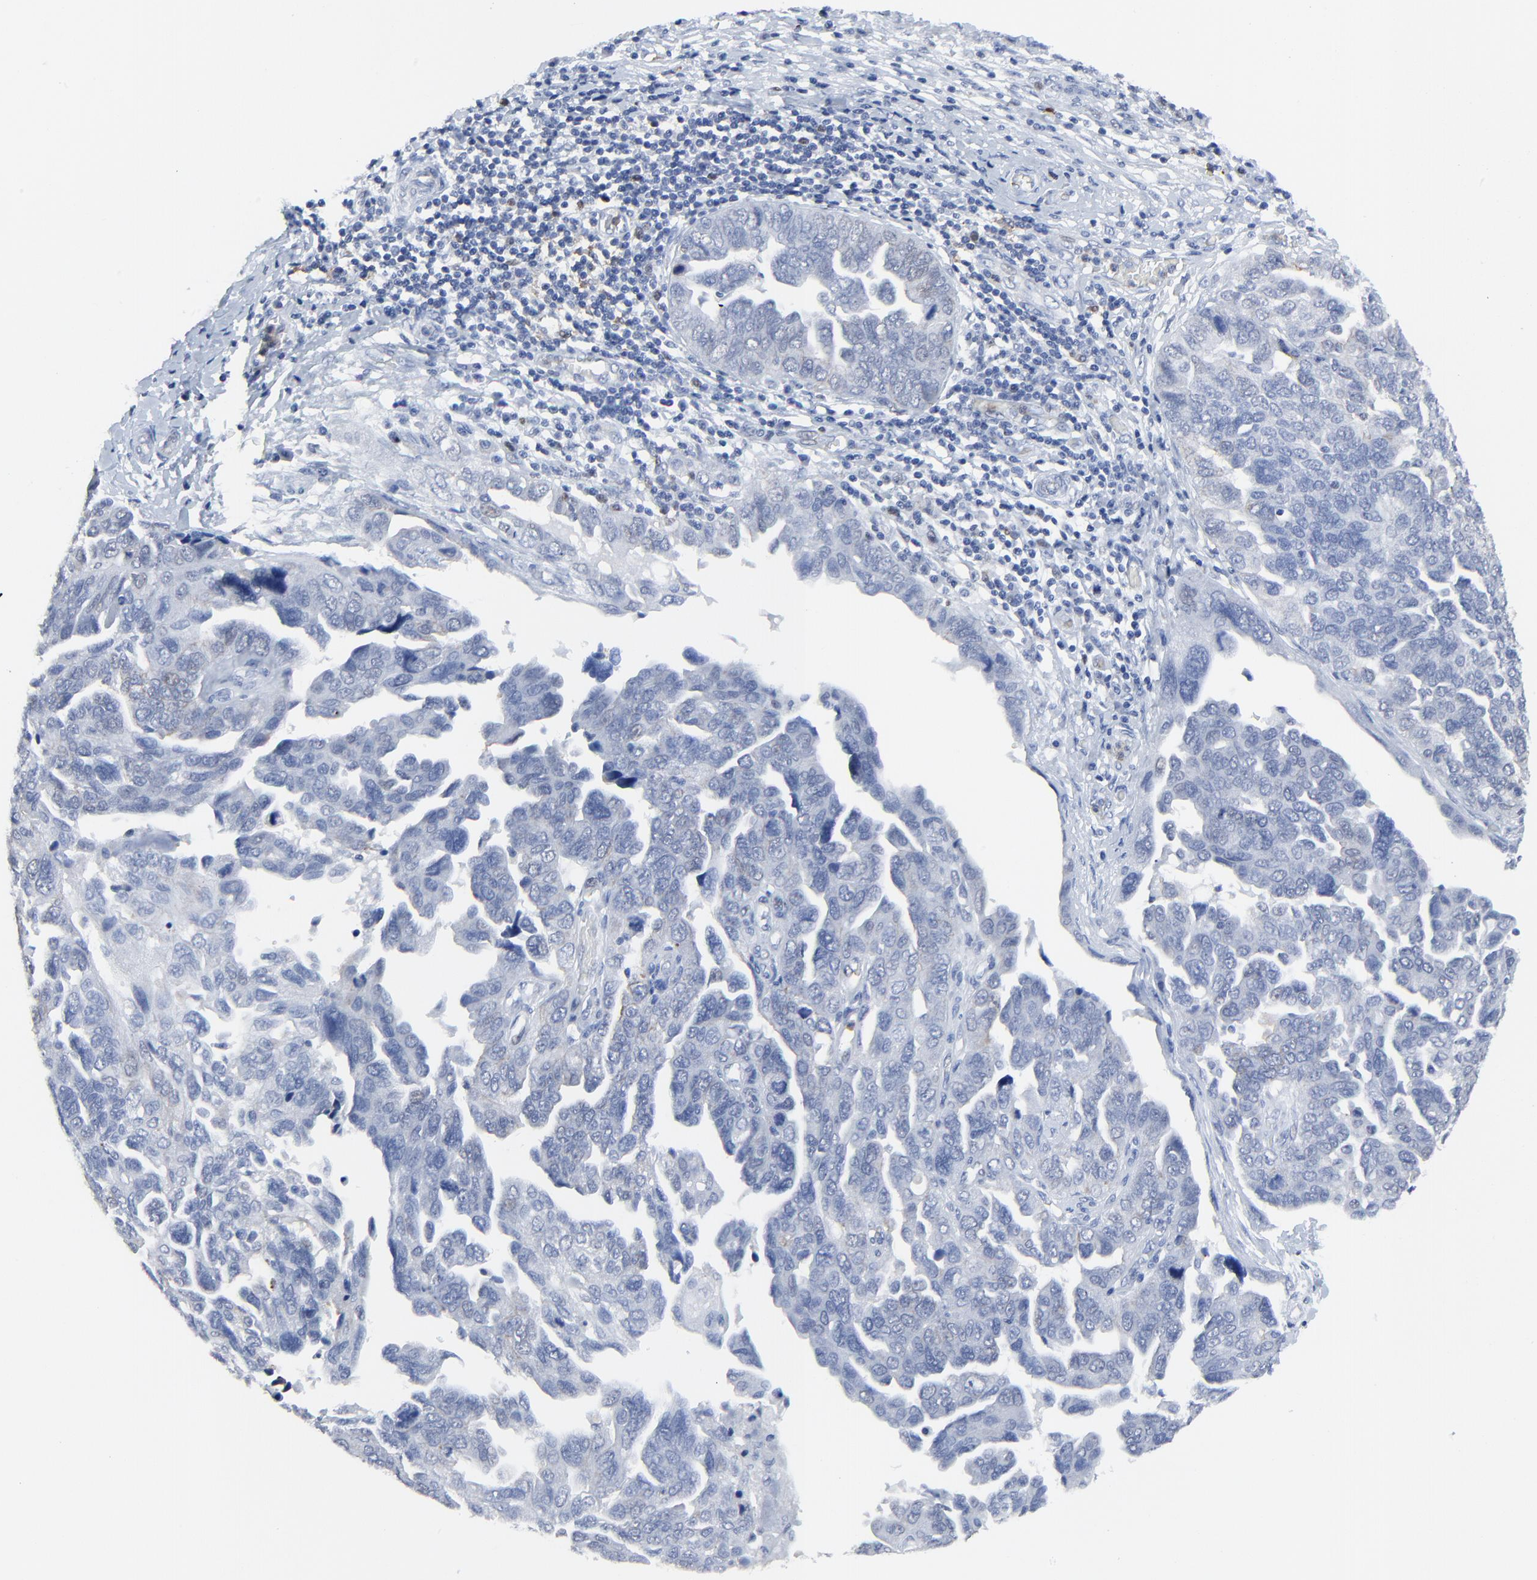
{"staining": {"intensity": "negative", "quantity": "none", "location": "none"}, "tissue": "ovarian cancer", "cell_type": "Tumor cells", "image_type": "cancer", "snomed": [{"axis": "morphology", "description": "Cystadenocarcinoma, serous, NOS"}, {"axis": "topography", "description": "Ovary"}], "caption": "High power microscopy photomicrograph of an immunohistochemistry (IHC) histopathology image of ovarian cancer, revealing no significant expression in tumor cells.", "gene": "BIRC3", "patient": {"sex": "female", "age": 64}}